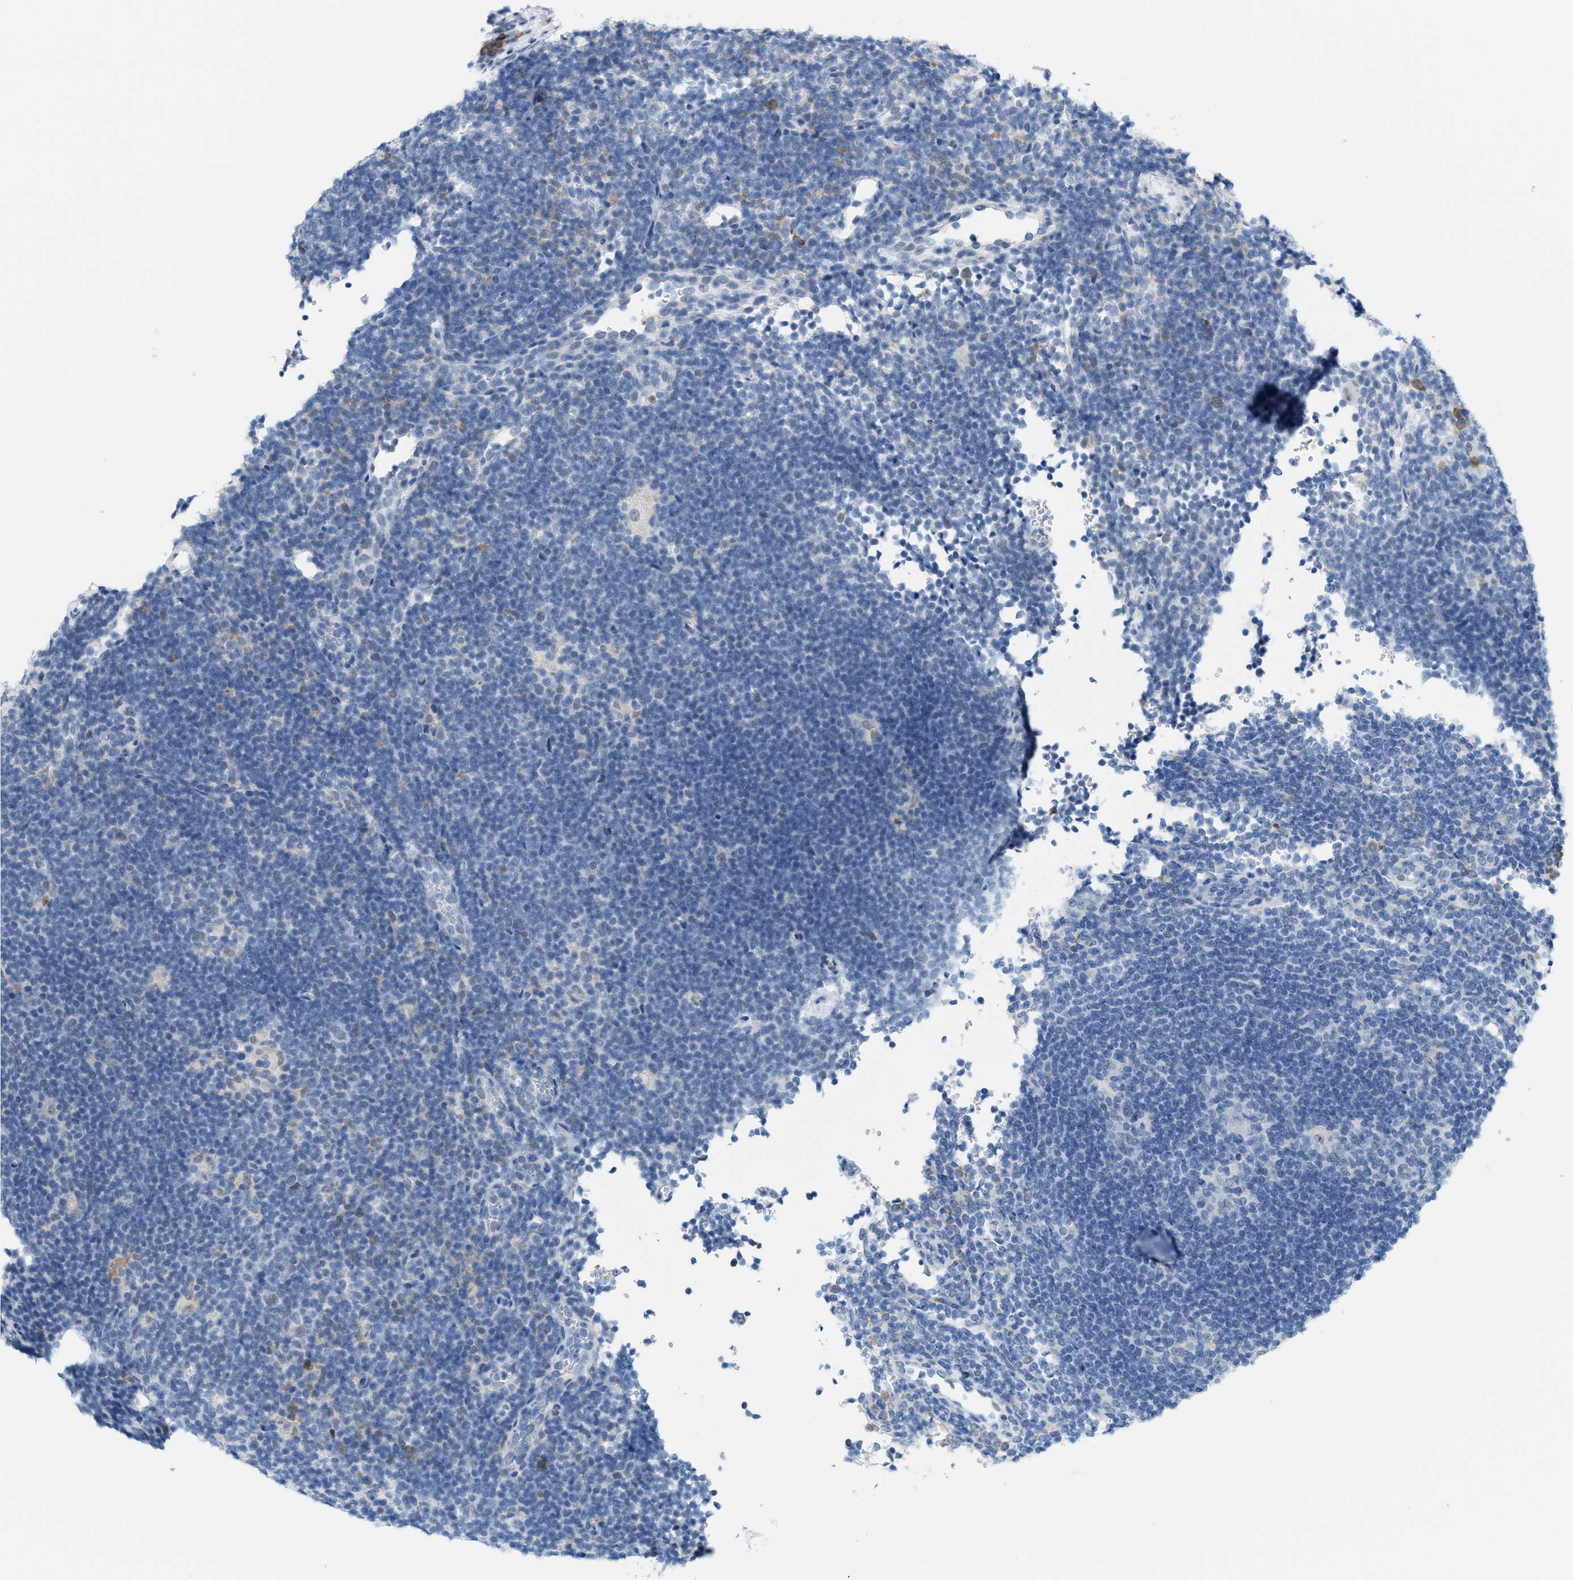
{"staining": {"intensity": "negative", "quantity": "none", "location": "none"}, "tissue": "lymphoma", "cell_type": "Tumor cells", "image_type": "cancer", "snomed": [{"axis": "morphology", "description": "Hodgkin's disease, NOS"}, {"axis": "topography", "description": "Lymph node"}], "caption": "Photomicrograph shows no significant protein positivity in tumor cells of Hodgkin's disease. (DAB (3,3'-diaminobenzidine) immunohistochemistry (IHC) visualized using brightfield microscopy, high magnification).", "gene": "KIFC3", "patient": {"sex": "female", "age": 57}}